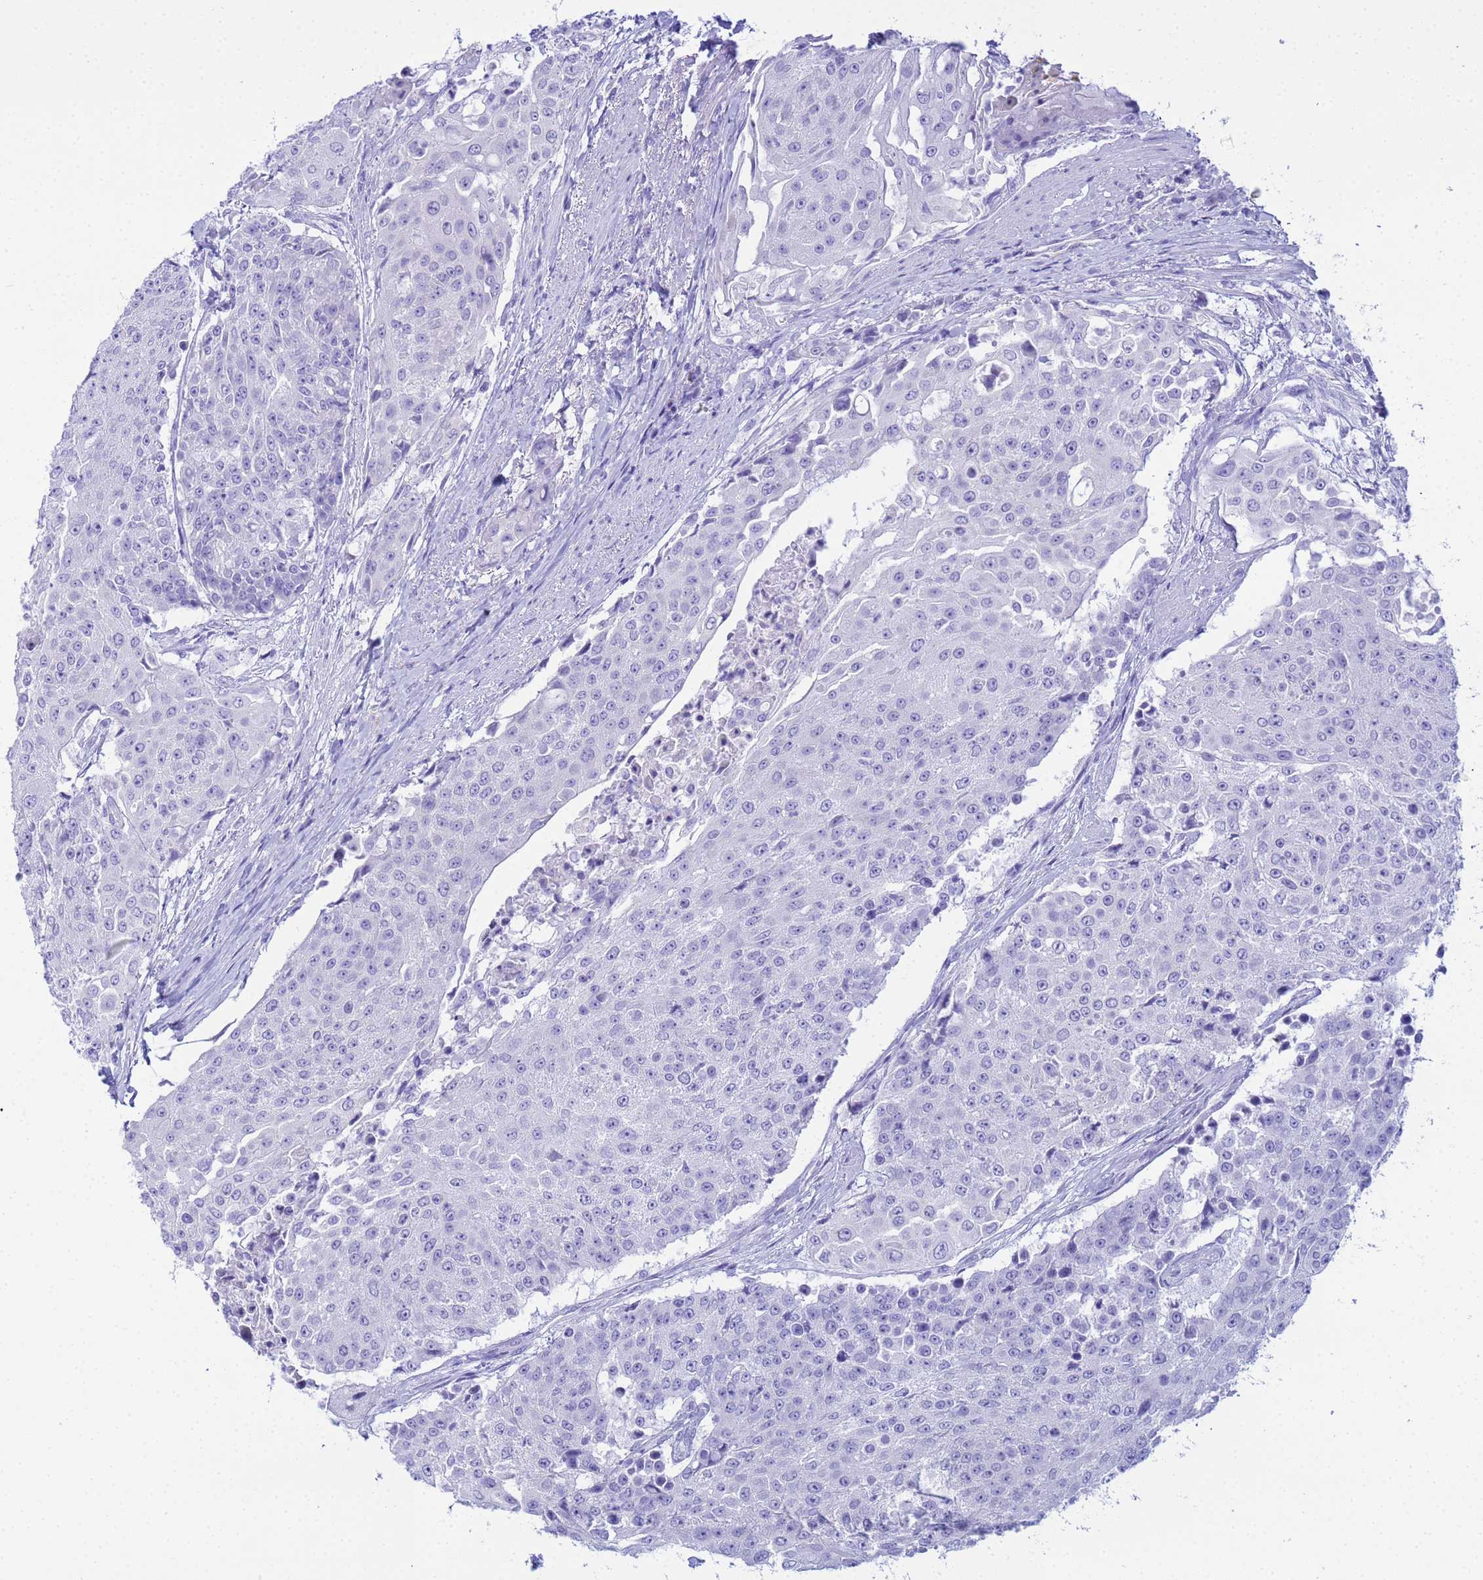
{"staining": {"intensity": "negative", "quantity": "none", "location": "none"}, "tissue": "urothelial cancer", "cell_type": "Tumor cells", "image_type": "cancer", "snomed": [{"axis": "morphology", "description": "Urothelial carcinoma, High grade"}, {"axis": "topography", "description": "Urinary bladder"}], "caption": "Urothelial carcinoma (high-grade) was stained to show a protein in brown. There is no significant staining in tumor cells. The staining is performed using DAB (3,3'-diaminobenzidine) brown chromogen with nuclei counter-stained in using hematoxylin.", "gene": "AQP12A", "patient": {"sex": "female", "age": 63}}